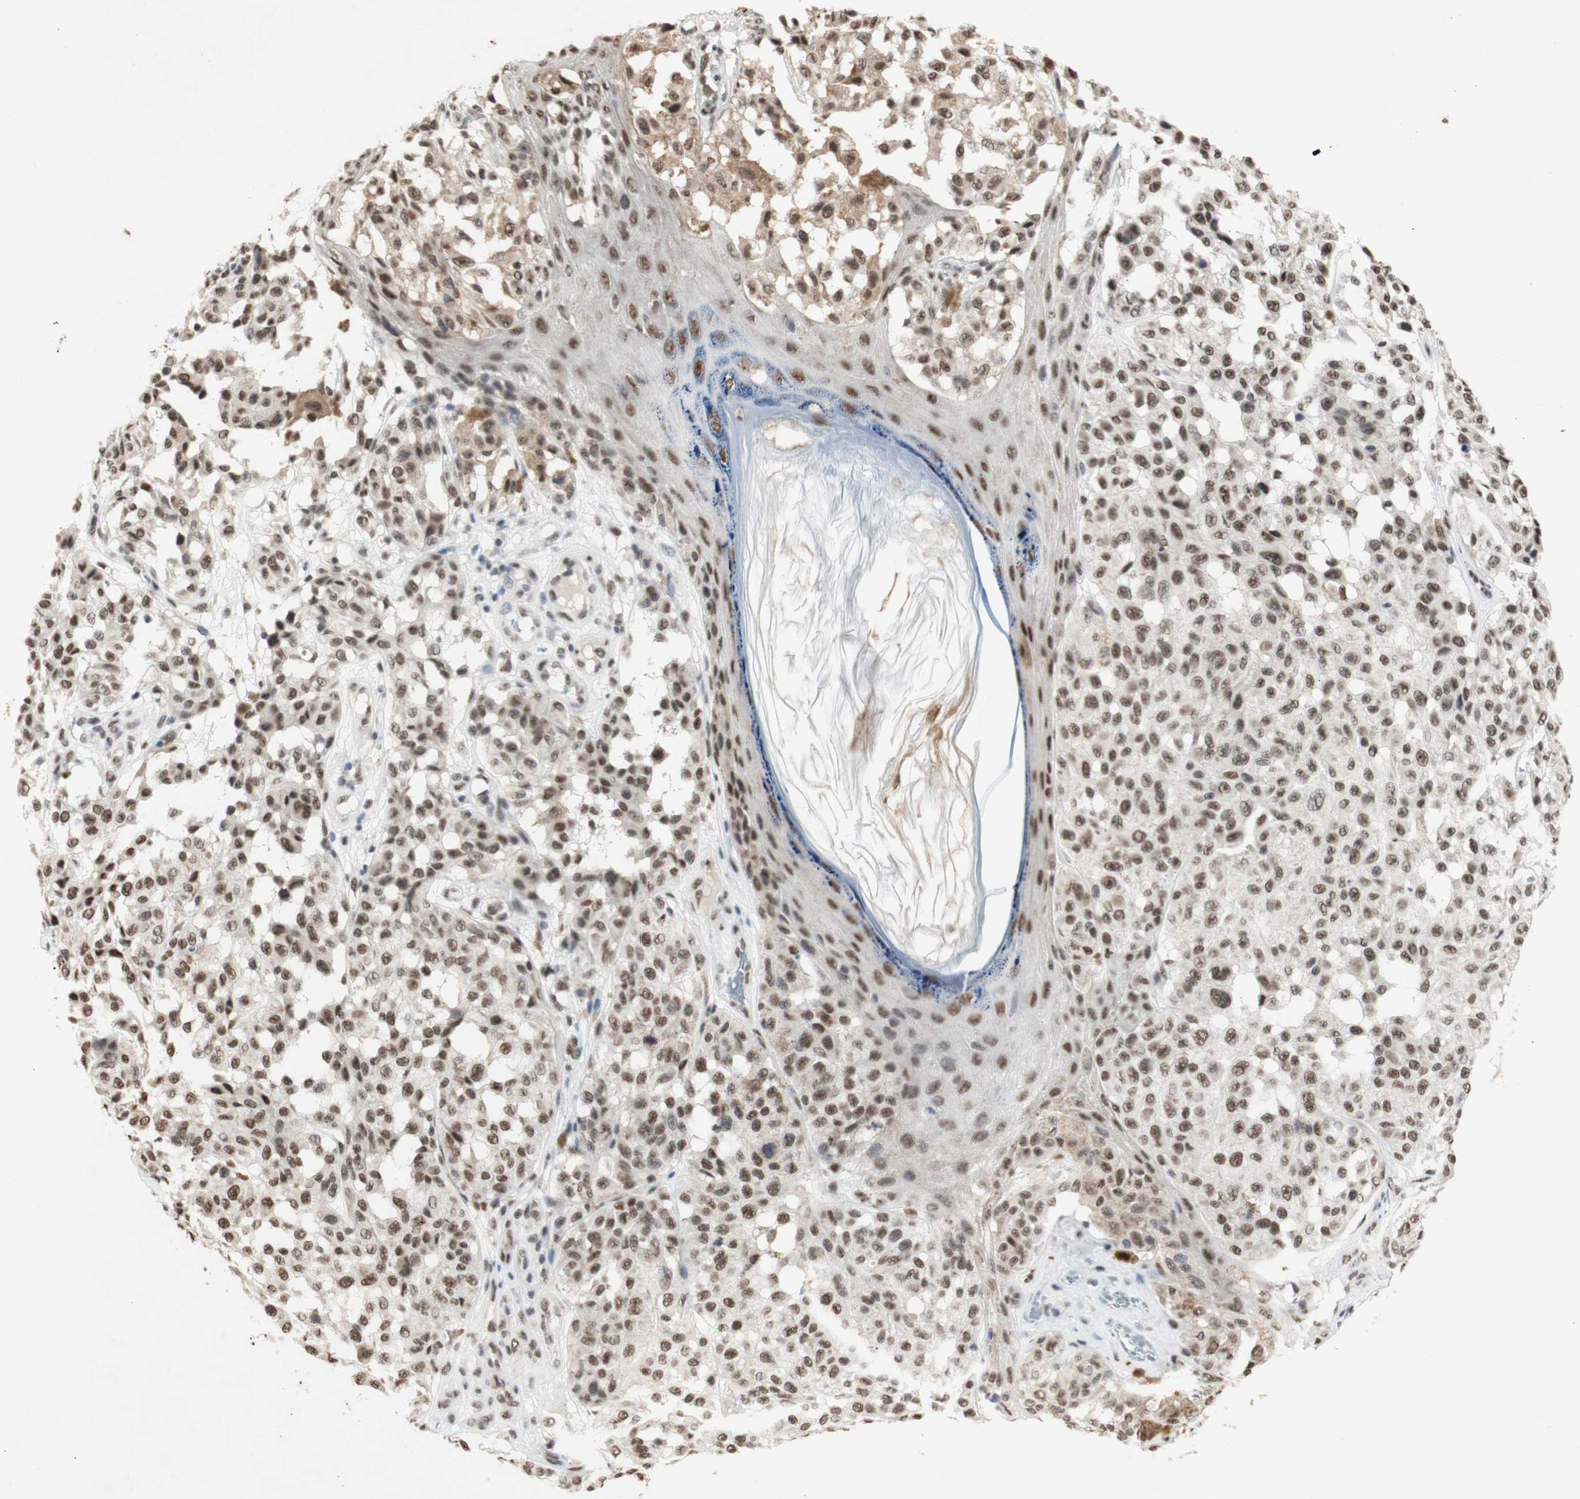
{"staining": {"intensity": "moderate", "quantity": ">75%", "location": "nuclear"}, "tissue": "melanoma", "cell_type": "Tumor cells", "image_type": "cancer", "snomed": [{"axis": "morphology", "description": "Malignant melanoma, NOS"}, {"axis": "topography", "description": "Skin"}], "caption": "Human melanoma stained with a protein marker reveals moderate staining in tumor cells.", "gene": "SNRPB", "patient": {"sex": "female", "age": 46}}